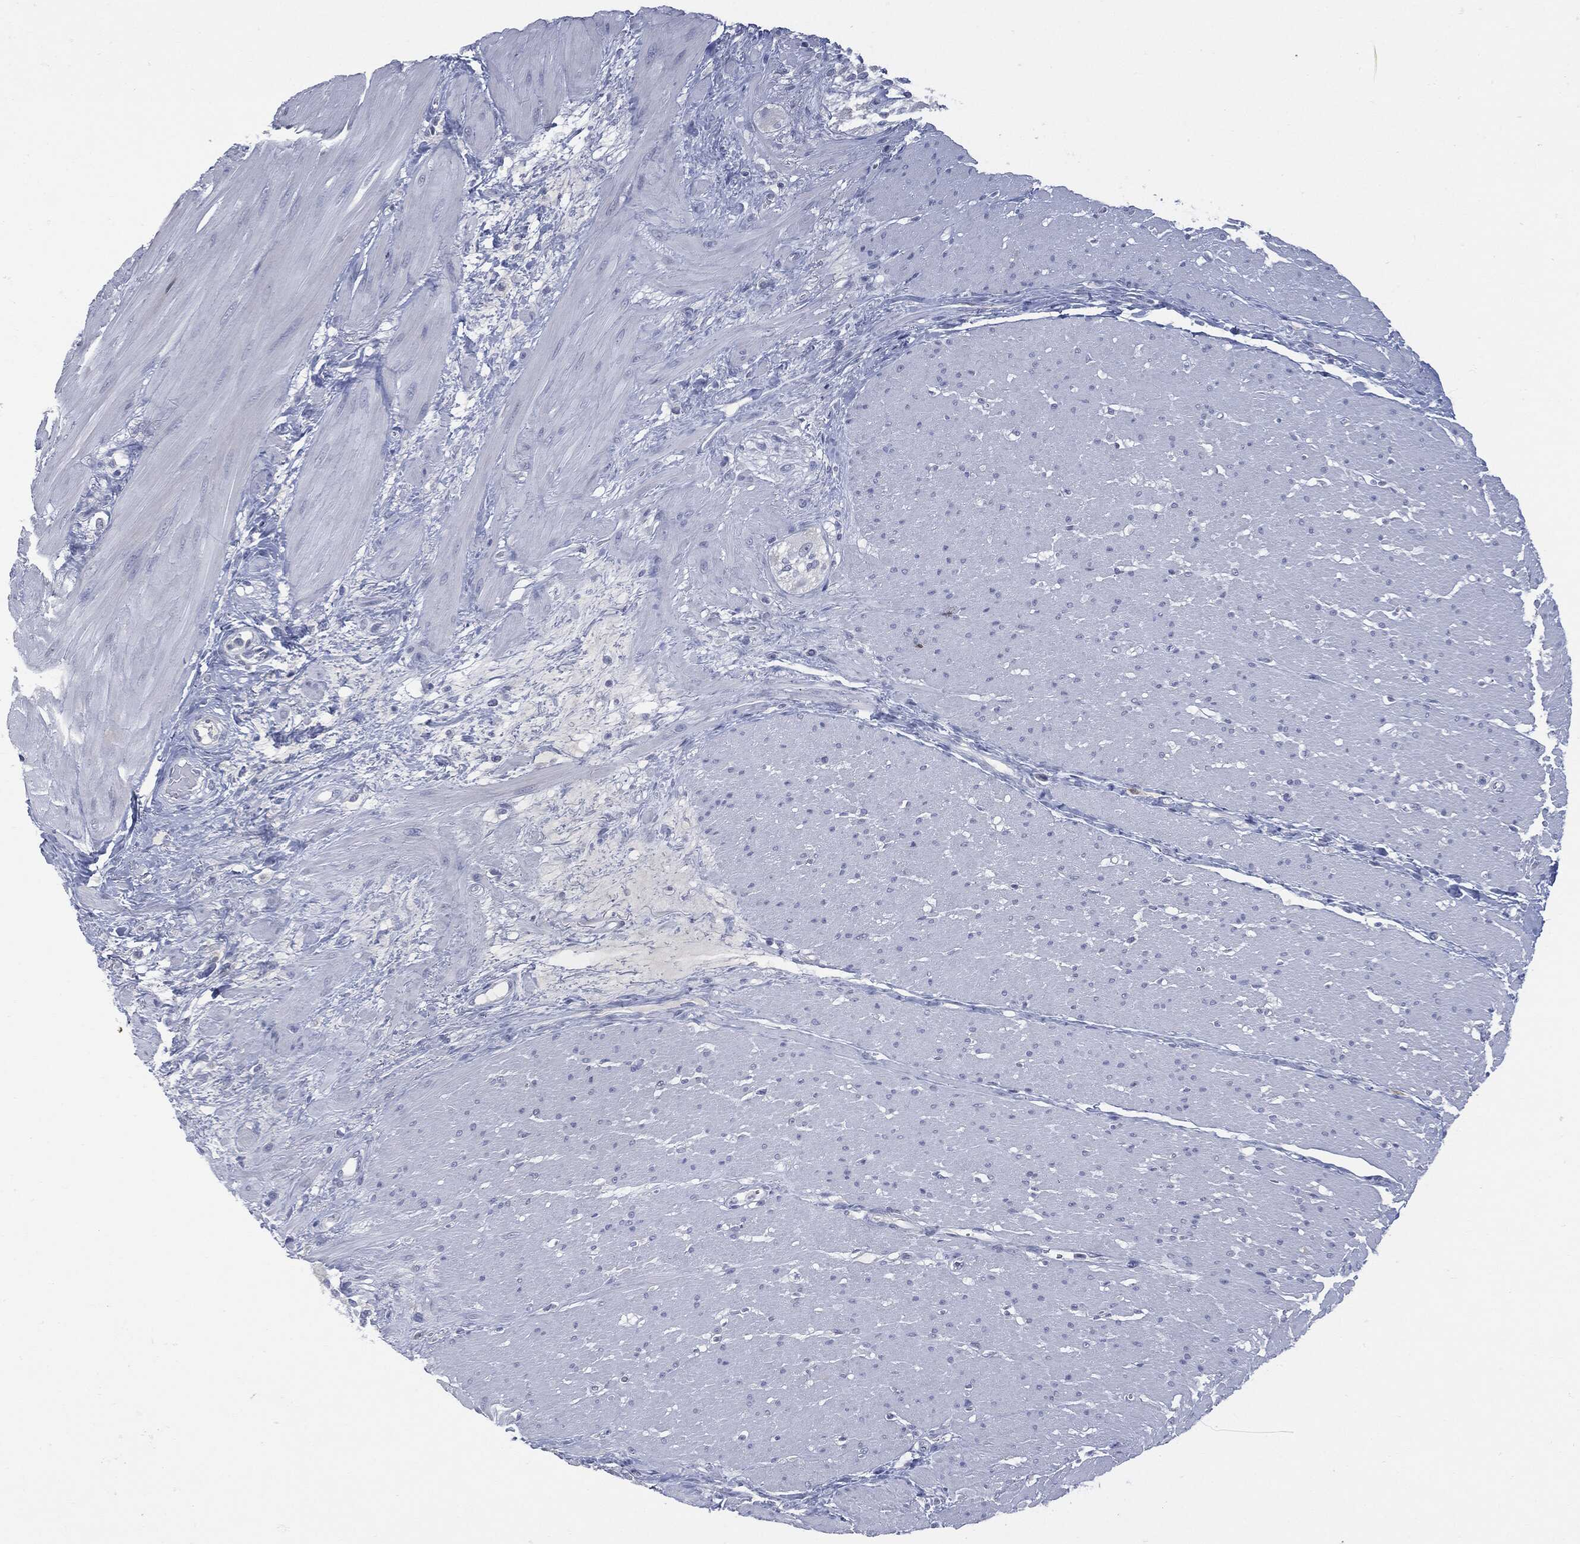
{"staining": {"intensity": "negative", "quantity": "none", "location": "none"}, "tissue": "smooth muscle", "cell_type": "Smooth muscle cells", "image_type": "normal", "snomed": [{"axis": "morphology", "description": "Normal tissue, NOS"}, {"axis": "topography", "description": "Soft tissue"}, {"axis": "topography", "description": "Smooth muscle"}], "caption": "Immunohistochemical staining of benign smooth muscle exhibits no significant expression in smooth muscle cells.", "gene": "UBE2C", "patient": {"sex": "male", "age": 72}}